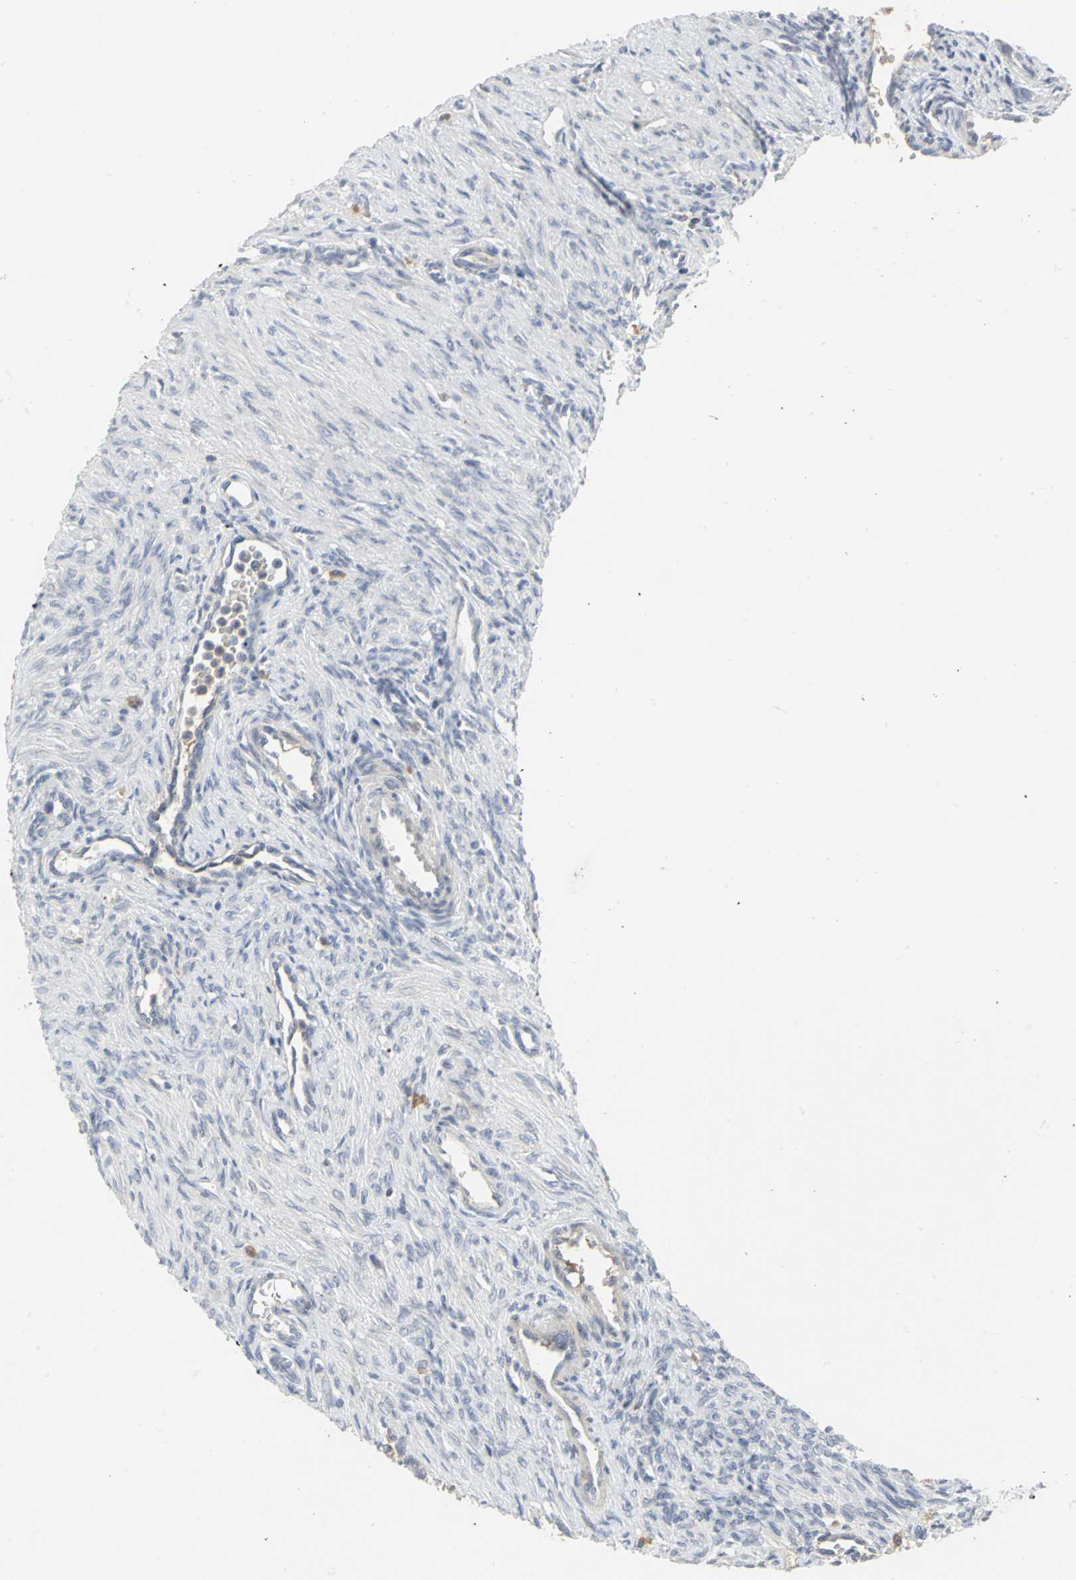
{"staining": {"intensity": "negative", "quantity": "none", "location": "none"}, "tissue": "ovary", "cell_type": "Ovarian stroma cells", "image_type": "normal", "snomed": [{"axis": "morphology", "description": "Normal tissue, NOS"}, {"axis": "topography", "description": "Ovary"}], "caption": "Immunohistochemistry of benign ovary reveals no staining in ovarian stroma cells.", "gene": "ZIC1", "patient": {"sex": "female", "age": 33}}